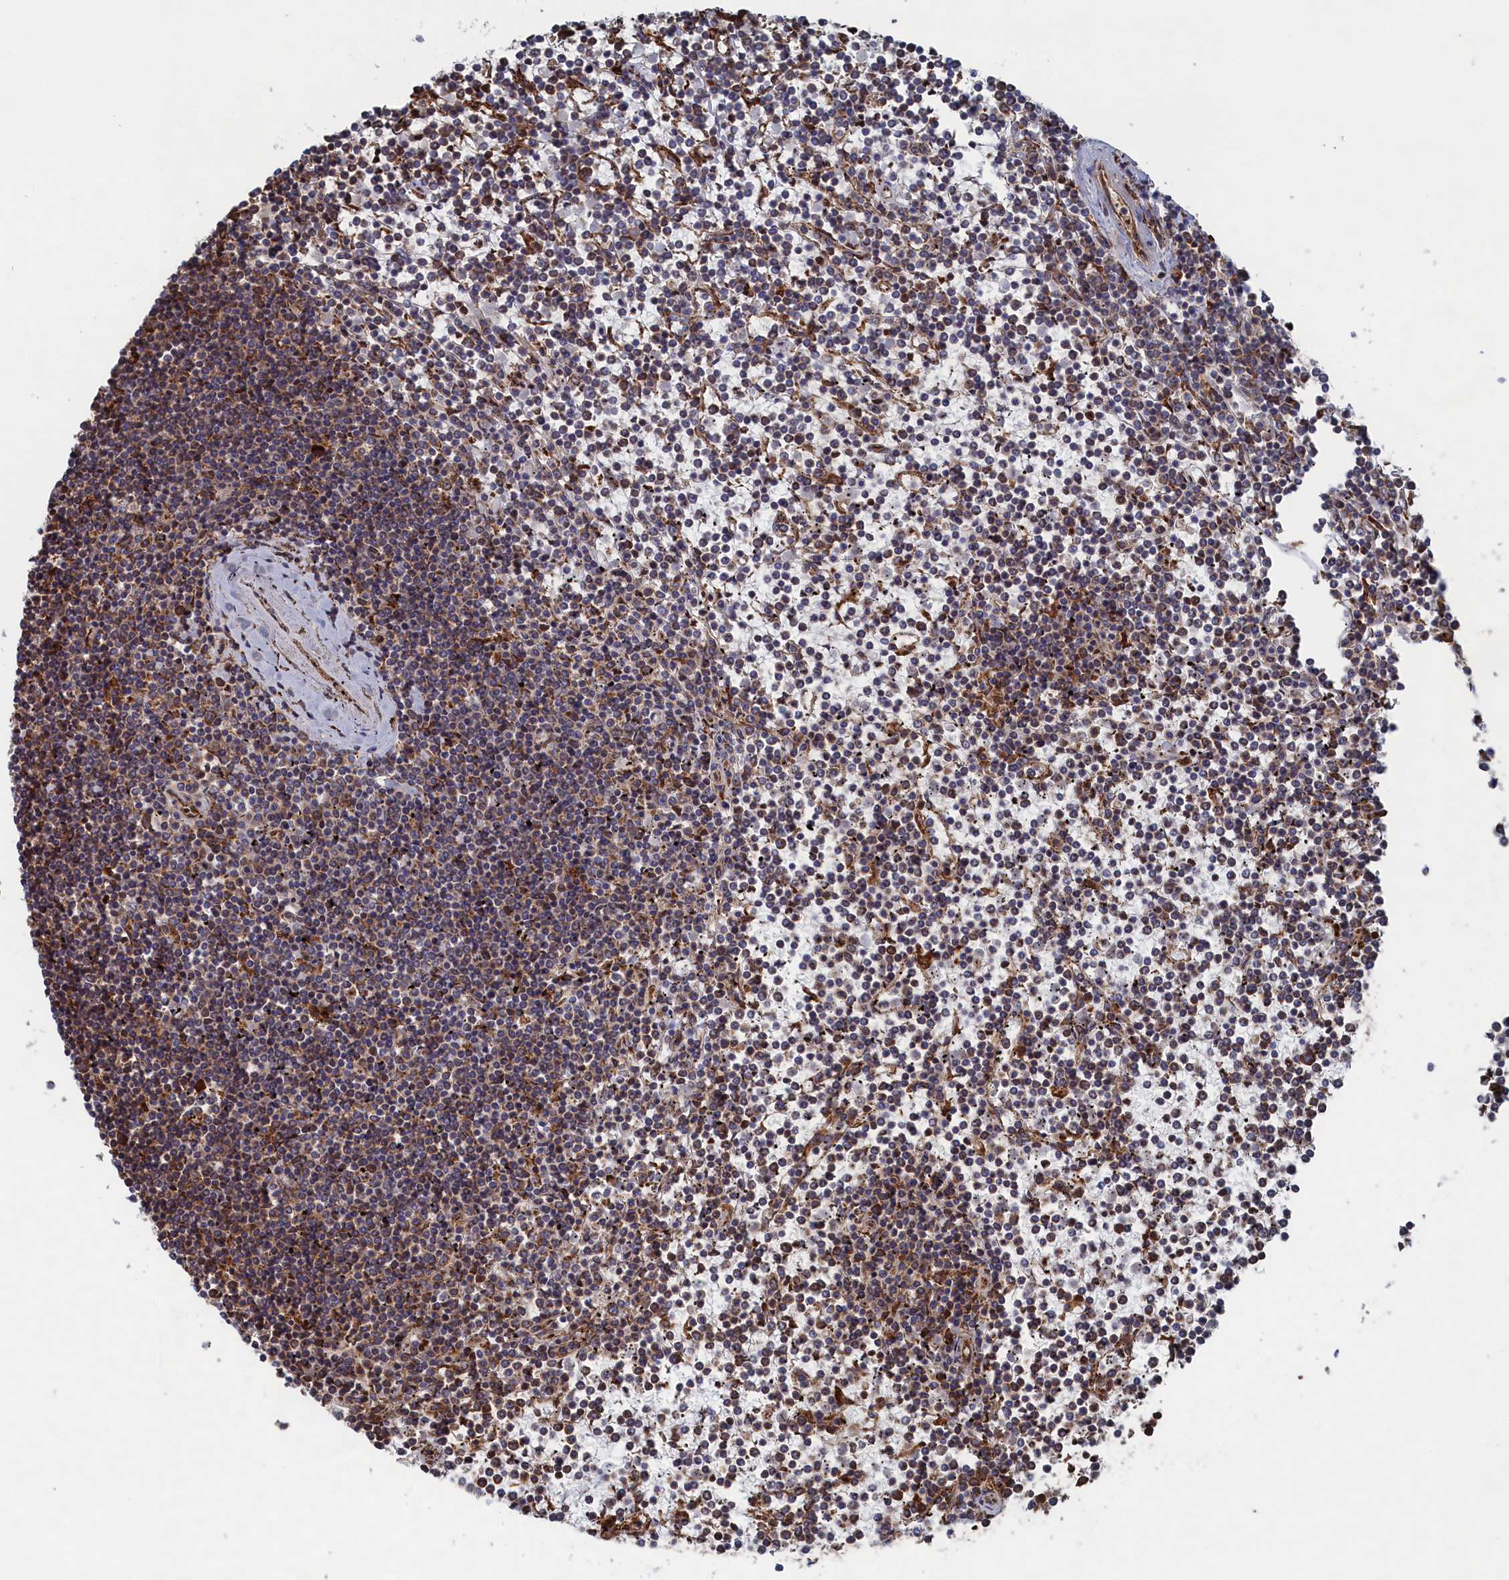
{"staining": {"intensity": "weak", "quantity": "25%-75%", "location": "cytoplasmic/membranous"}, "tissue": "lymphoma", "cell_type": "Tumor cells", "image_type": "cancer", "snomed": [{"axis": "morphology", "description": "Malignant lymphoma, non-Hodgkin's type, Low grade"}, {"axis": "topography", "description": "Spleen"}], "caption": "The immunohistochemical stain labels weak cytoplasmic/membranous positivity in tumor cells of low-grade malignant lymphoma, non-Hodgkin's type tissue.", "gene": "BPIFB6", "patient": {"sex": "female", "age": 19}}